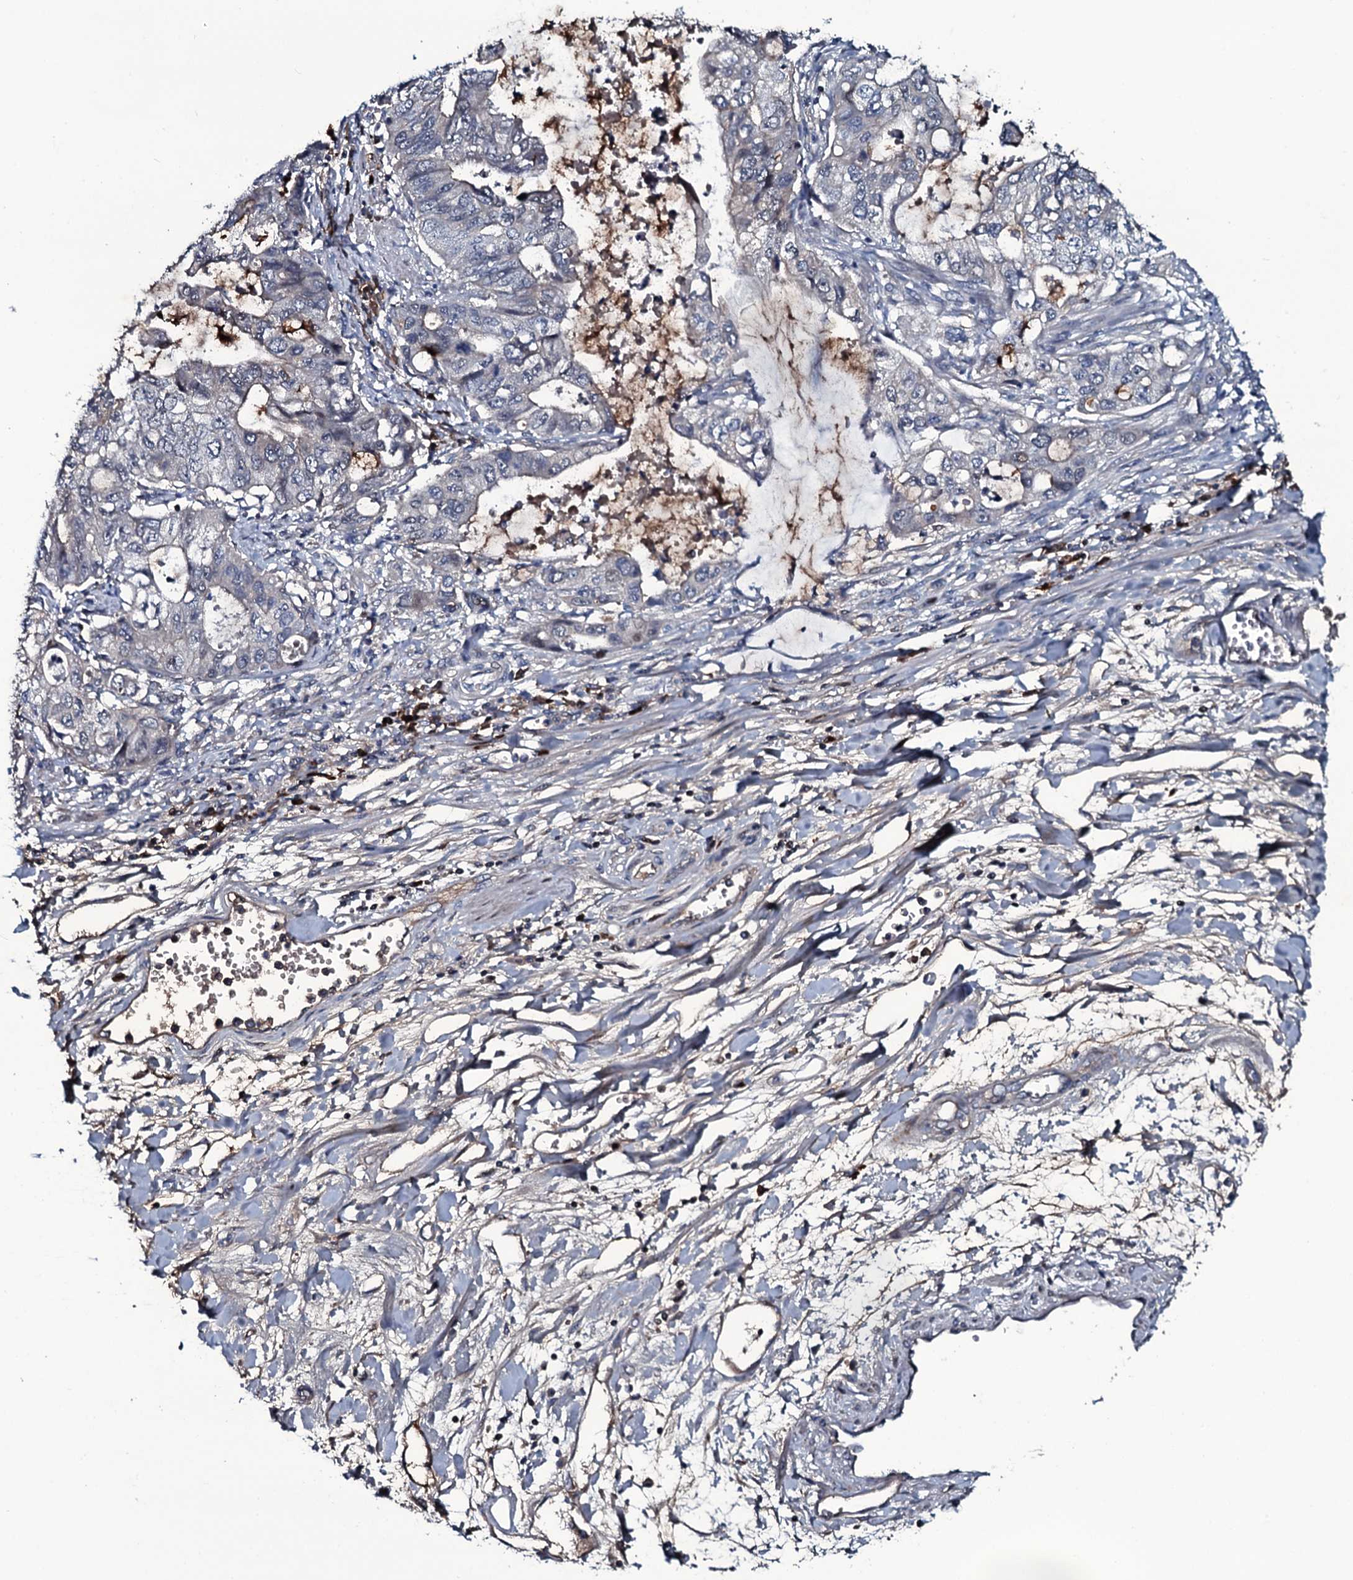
{"staining": {"intensity": "negative", "quantity": "none", "location": "none"}, "tissue": "stomach cancer", "cell_type": "Tumor cells", "image_type": "cancer", "snomed": [{"axis": "morphology", "description": "Adenocarcinoma, NOS"}, {"axis": "topography", "description": "Stomach, upper"}], "caption": "DAB (3,3'-diaminobenzidine) immunohistochemical staining of human stomach cancer (adenocarcinoma) displays no significant expression in tumor cells.", "gene": "LYG2", "patient": {"sex": "female", "age": 52}}